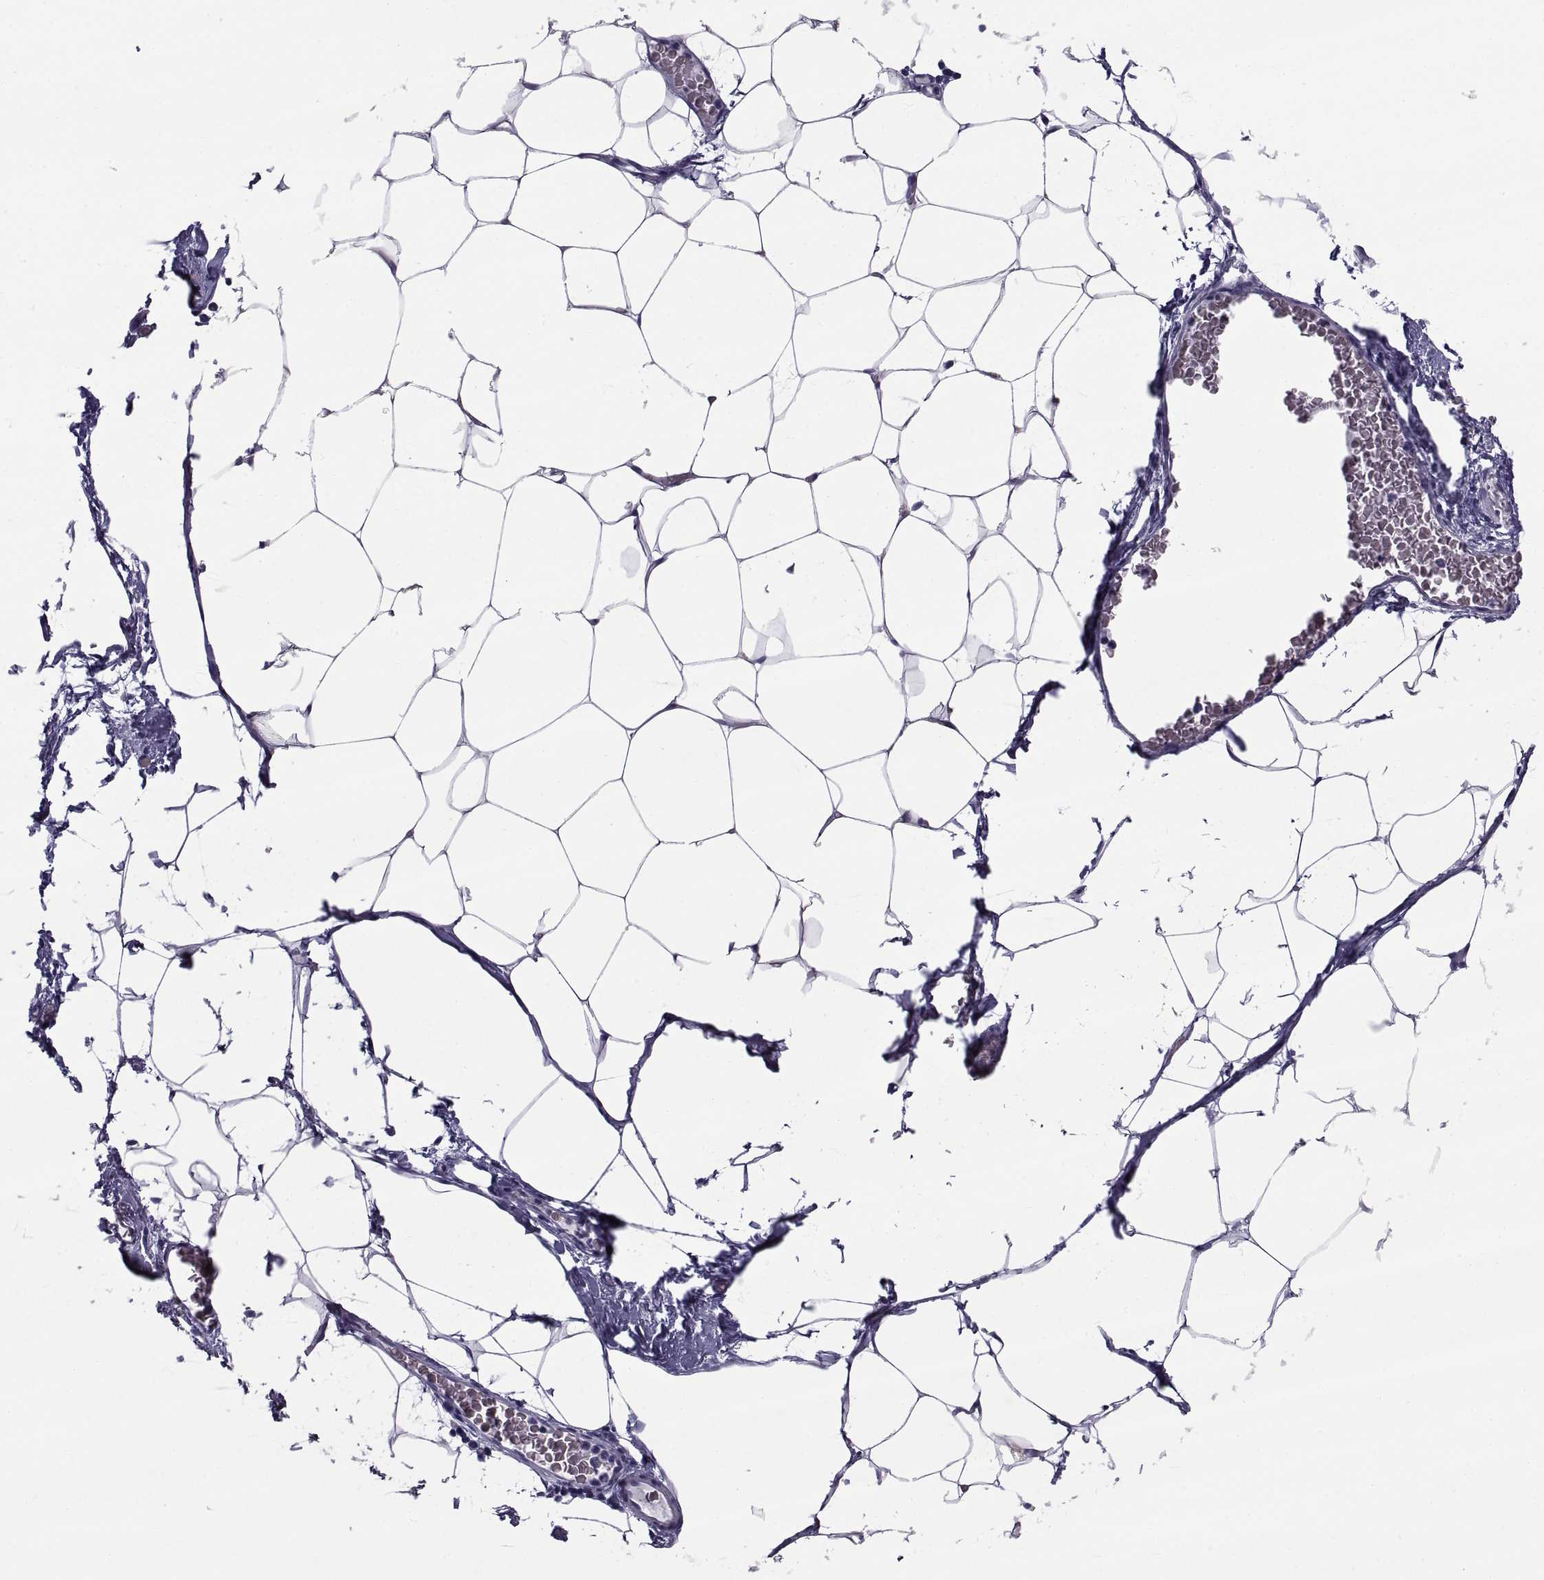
{"staining": {"intensity": "negative", "quantity": "none", "location": "none"}, "tissue": "adipose tissue", "cell_type": "Adipocytes", "image_type": "normal", "snomed": [{"axis": "morphology", "description": "Normal tissue, NOS"}, {"axis": "topography", "description": "Adipose tissue"}], "caption": "A high-resolution photomicrograph shows immunohistochemistry staining of benign adipose tissue, which exhibits no significant expression in adipocytes. (Stains: DAB IHC with hematoxylin counter stain, Microscopy: brightfield microscopy at high magnification).", "gene": "NPTX2", "patient": {"sex": "male", "age": 57}}